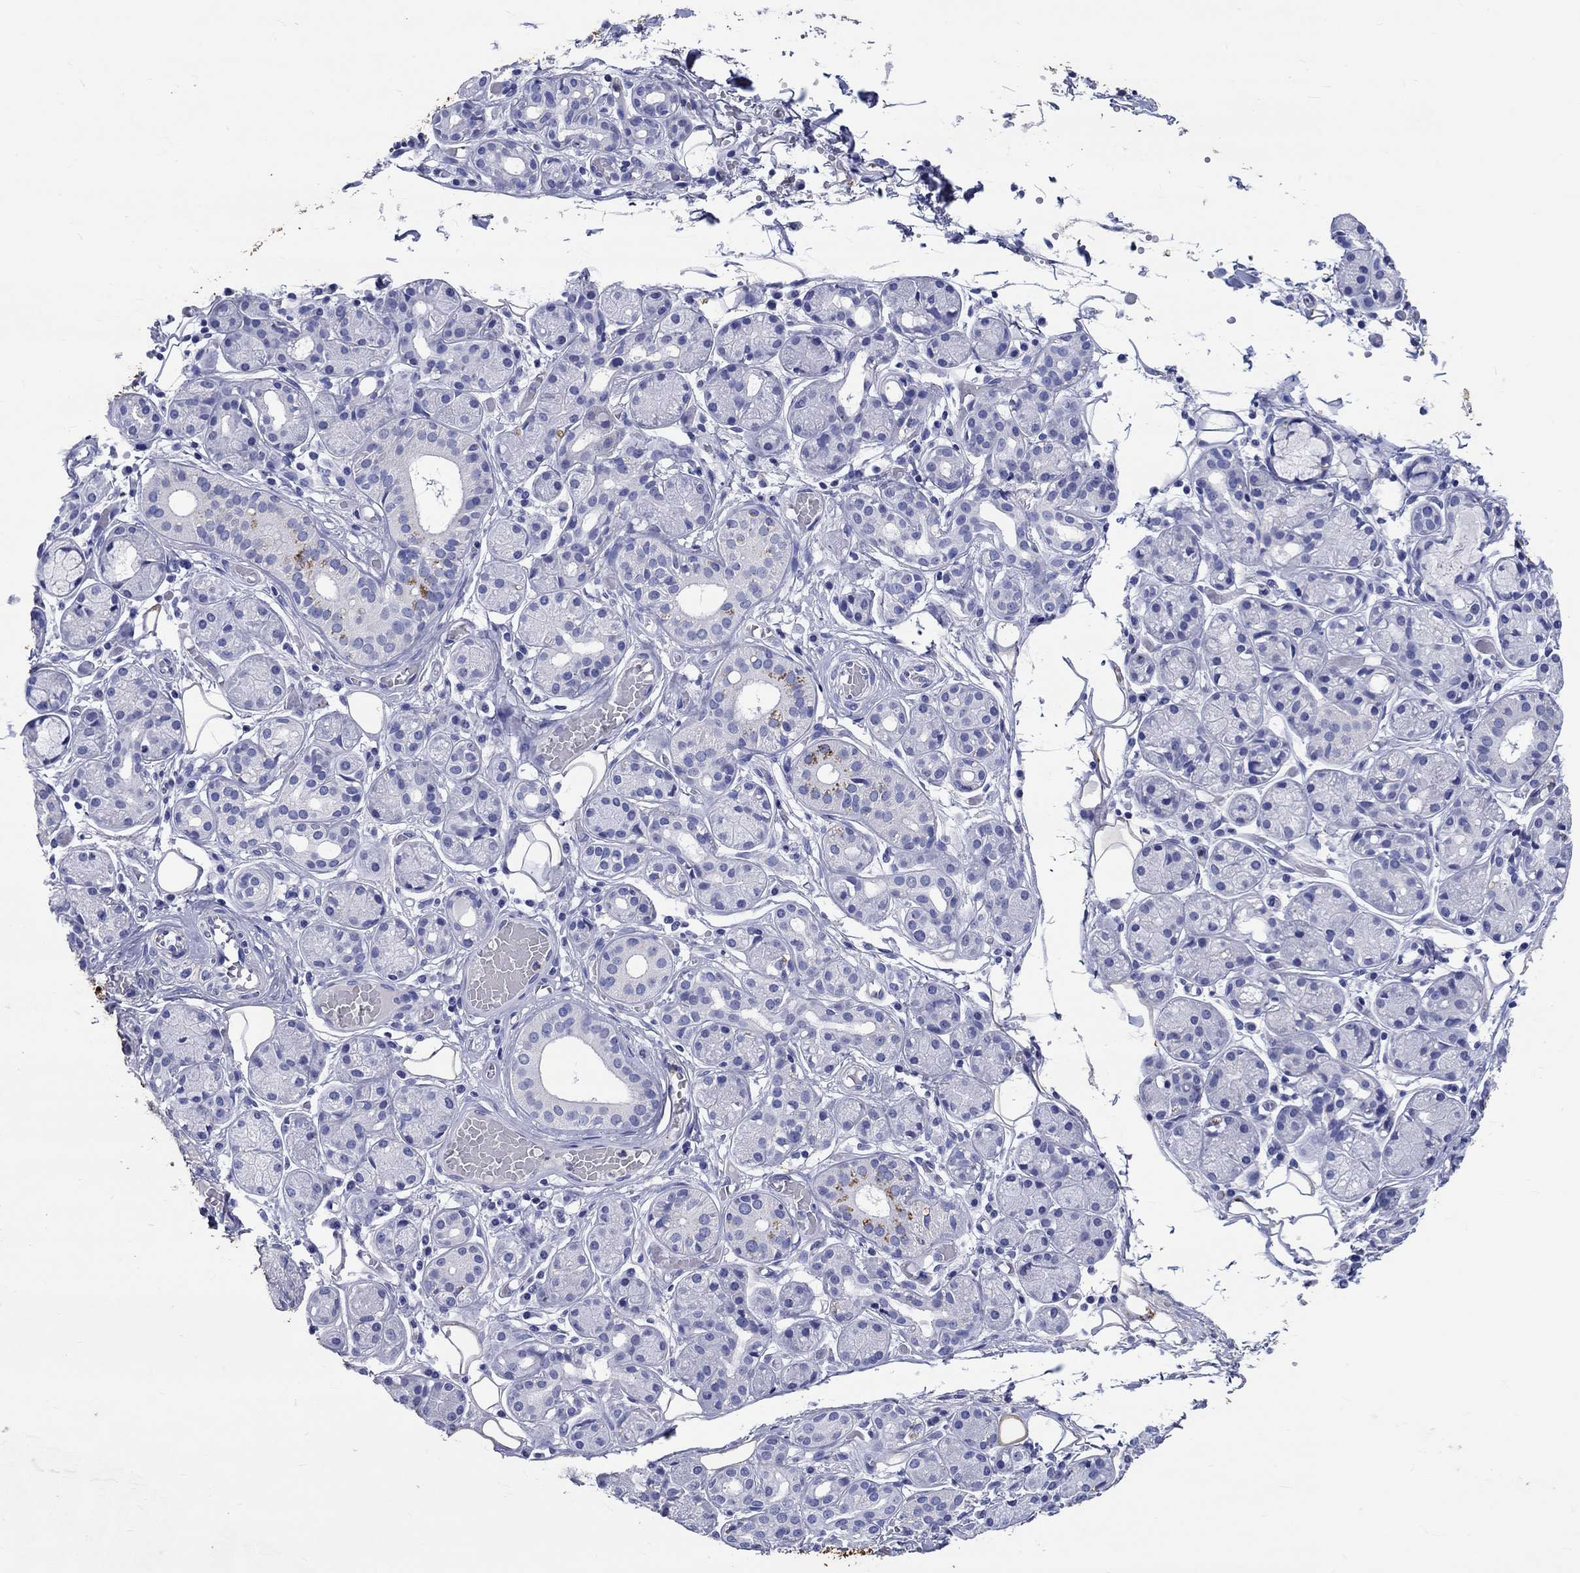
{"staining": {"intensity": "weak", "quantity": "<25%", "location": "cytoplasmic/membranous"}, "tissue": "salivary gland", "cell_type": "Glandular cells", "image_type": "normal", "snomed": [{"axis": "morphology", "description": "Normal tissue, NOS"}, {"axis": "topography", "description": "Salivary gland"}, {"axis": "topography", "description": "Peripheral nerve tissue"}], "caption": "An IHC histopathology image of normal salivary gland is shown. There is no staining in glandular cells of salivary gland.", "gene": "EPX", "patient": {"sex": "male", "age": 71}}